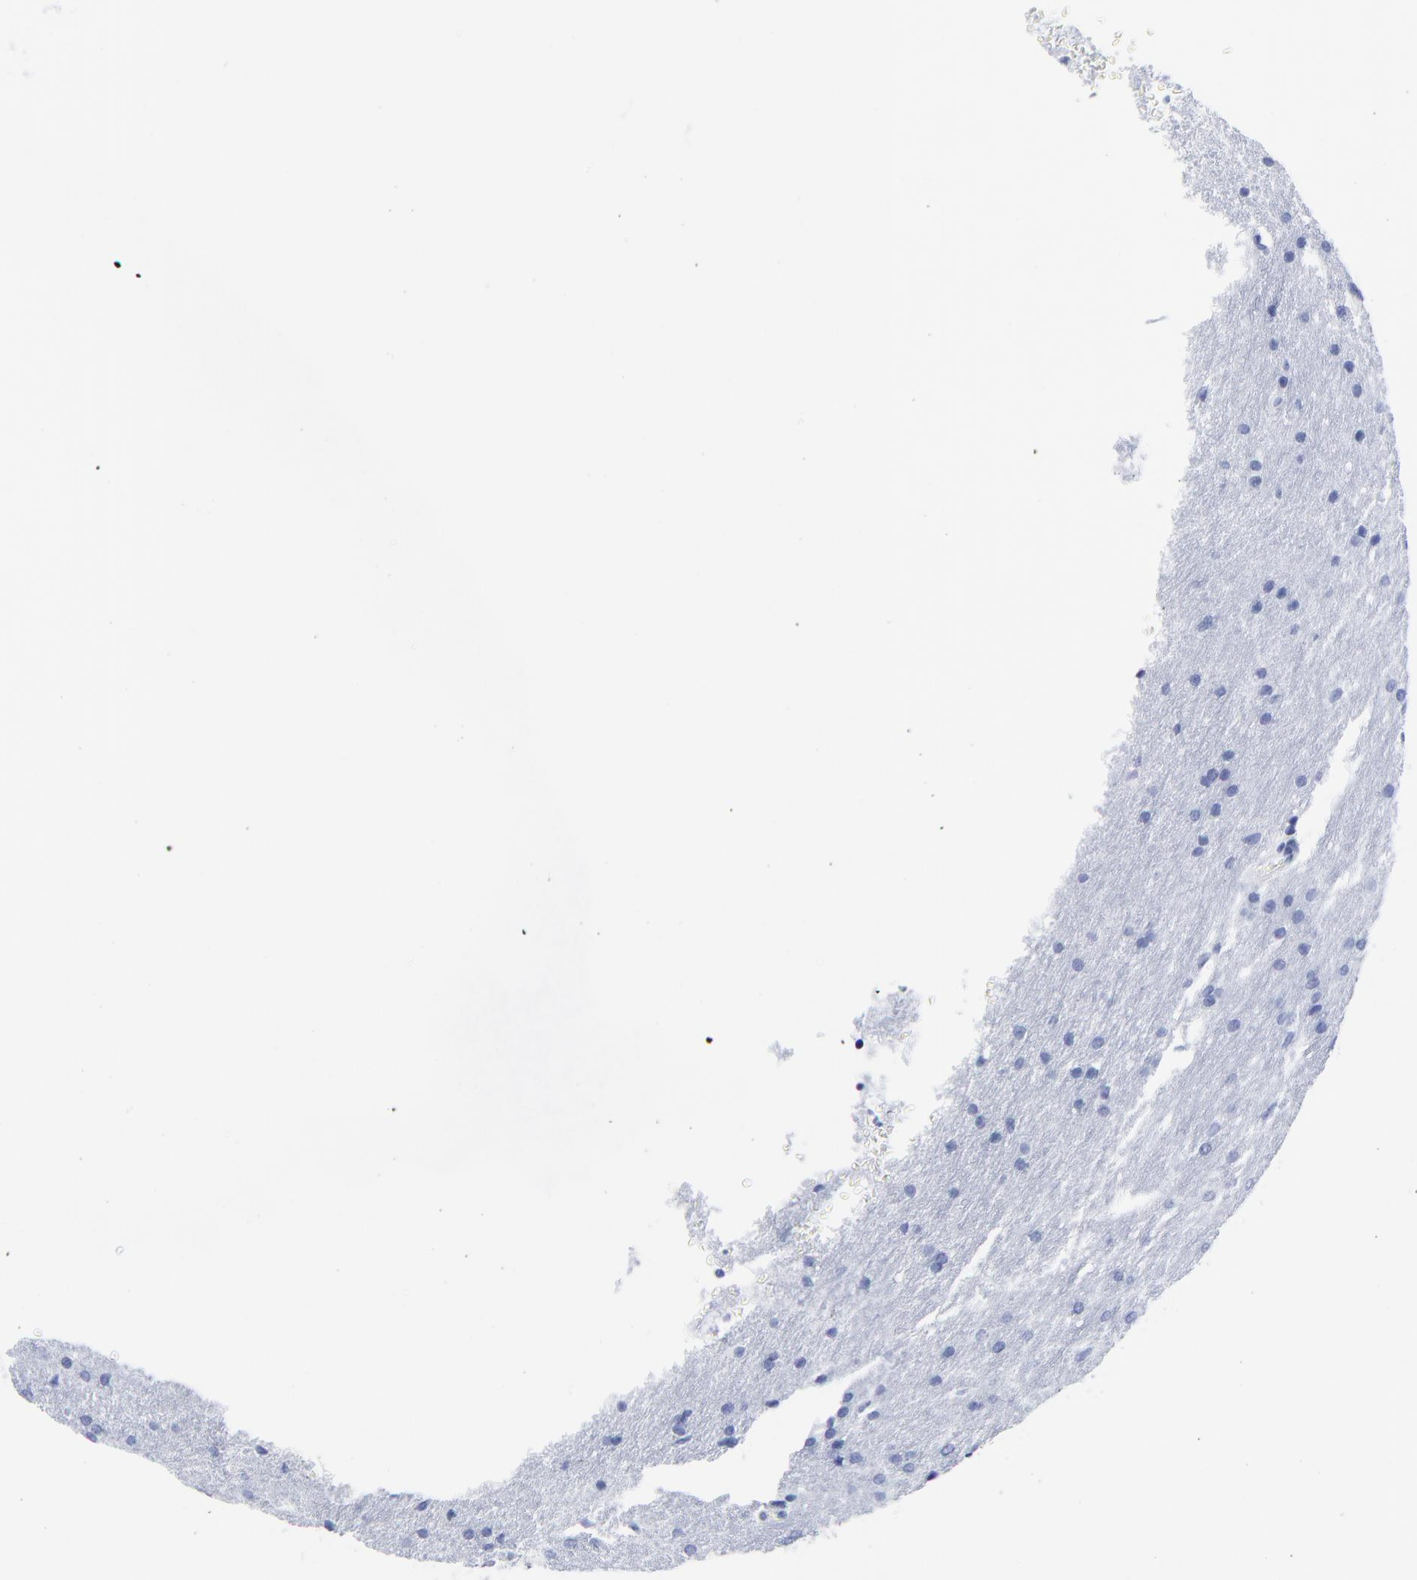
{"staining": {"intensity": "negative", "quantity": "none", "location": "none"}, "tissue": "glioma", "cell_type": "Tumor cells", "image_type": "cancer", "snomed": [{"axis": "morphology", "description": "Glioma, malignant, Low grade"}, {"axis": "topography", "description": "Brain"}], "caption": "The photomicrograph displays no staining of tumor cells in glioma.", "gene": "DCN", "patient": {"sex": "female", "age": 32}}